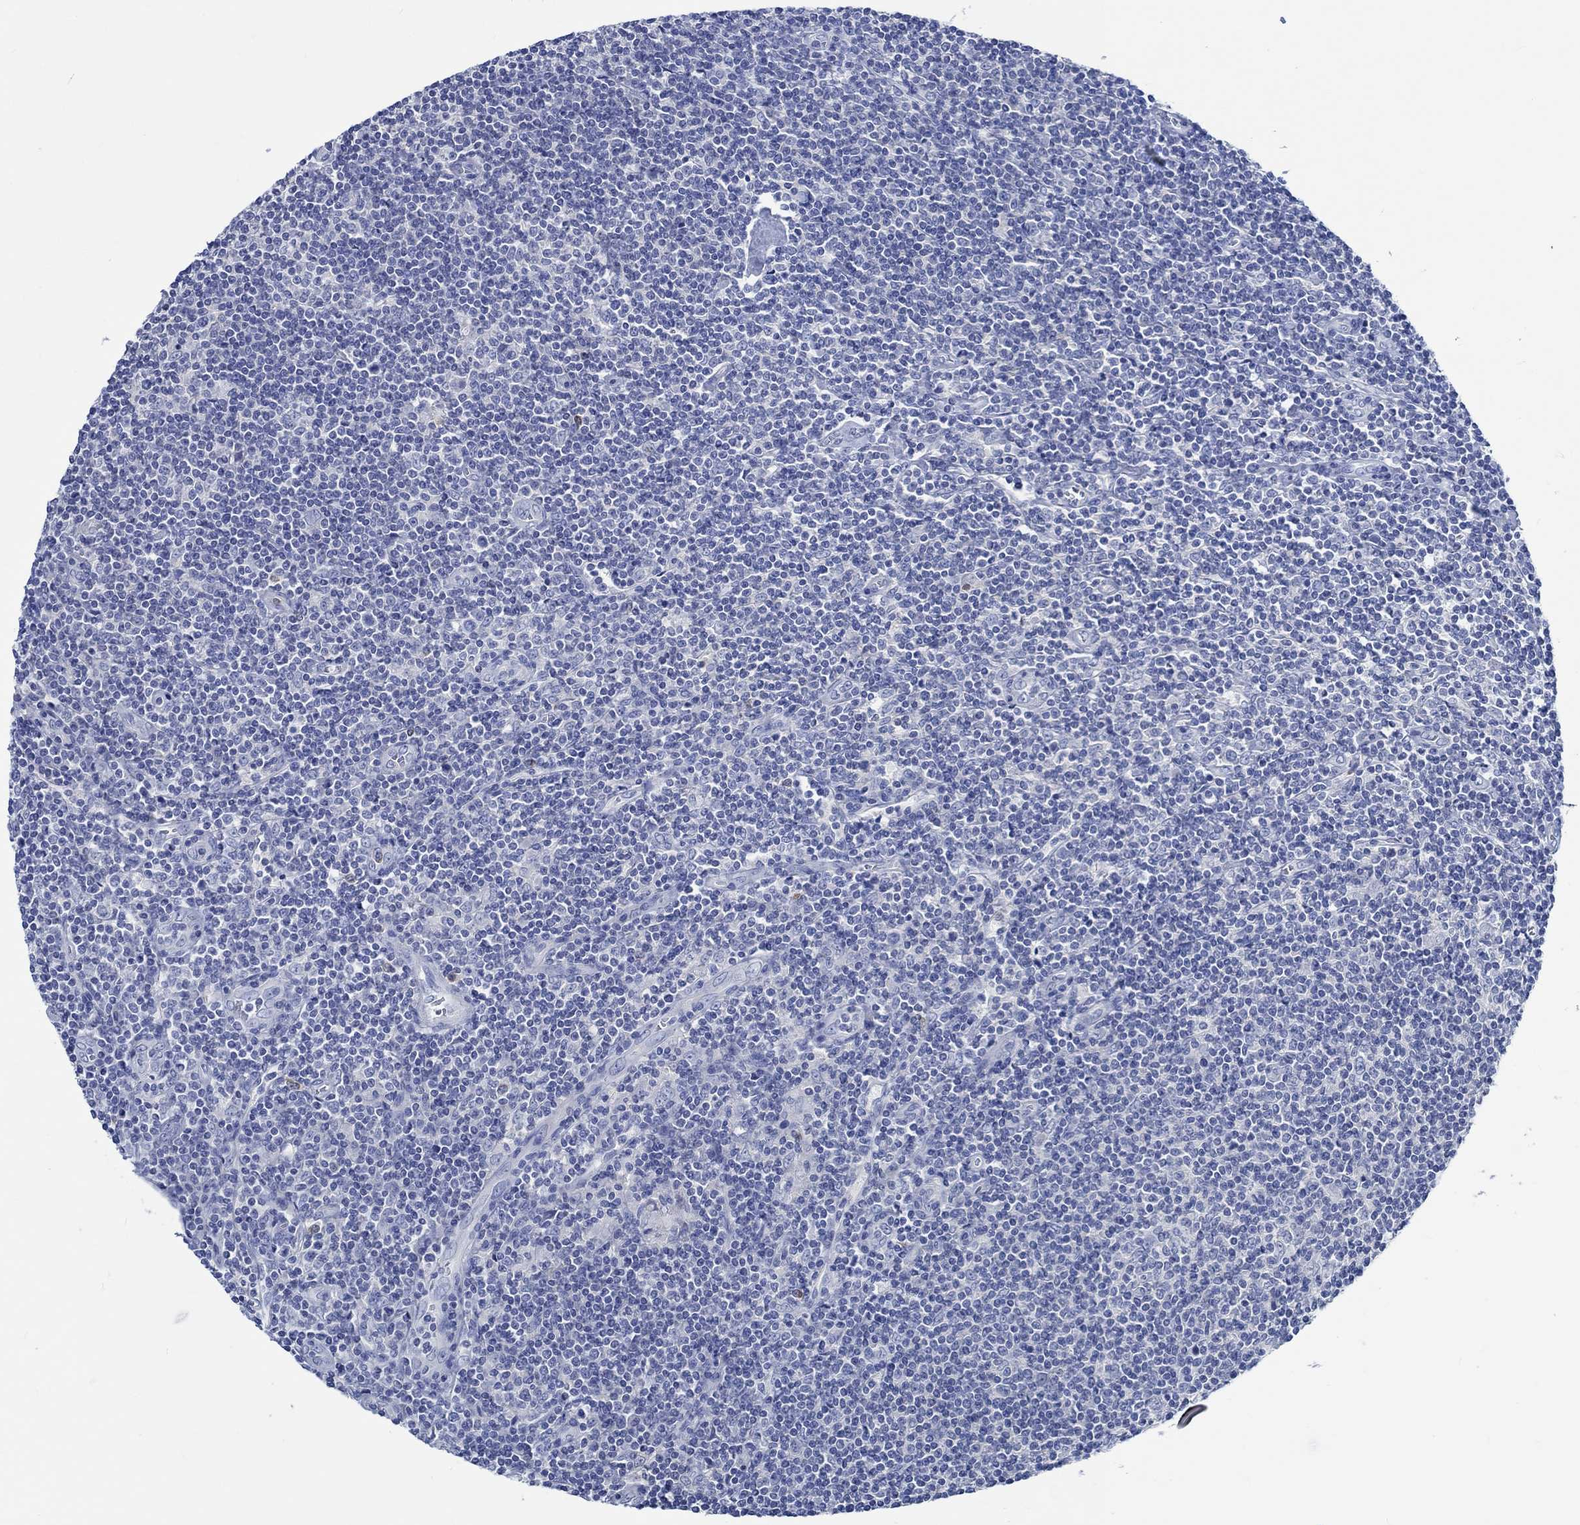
{"staining": {"intensity": "negative", "quantity": "none", "location": "none"}, "tissue": "lymphoma", "cell_type": "Tumor cells", "image_type": "cancer", "snomed": [{"axis": "morphology", "description": "Hodgkin's disease, NOS"}, {"axis": "topography", "description": "Lymph node"}], "caption": "An immunohistochemistry (IHC) micrograph of Hodgkin's disease is shown. There is no staining in tumor cells of Hodgkin's disease.", "gene": "PTPRN2", "patient": {"sex": "male", "age": 40}}